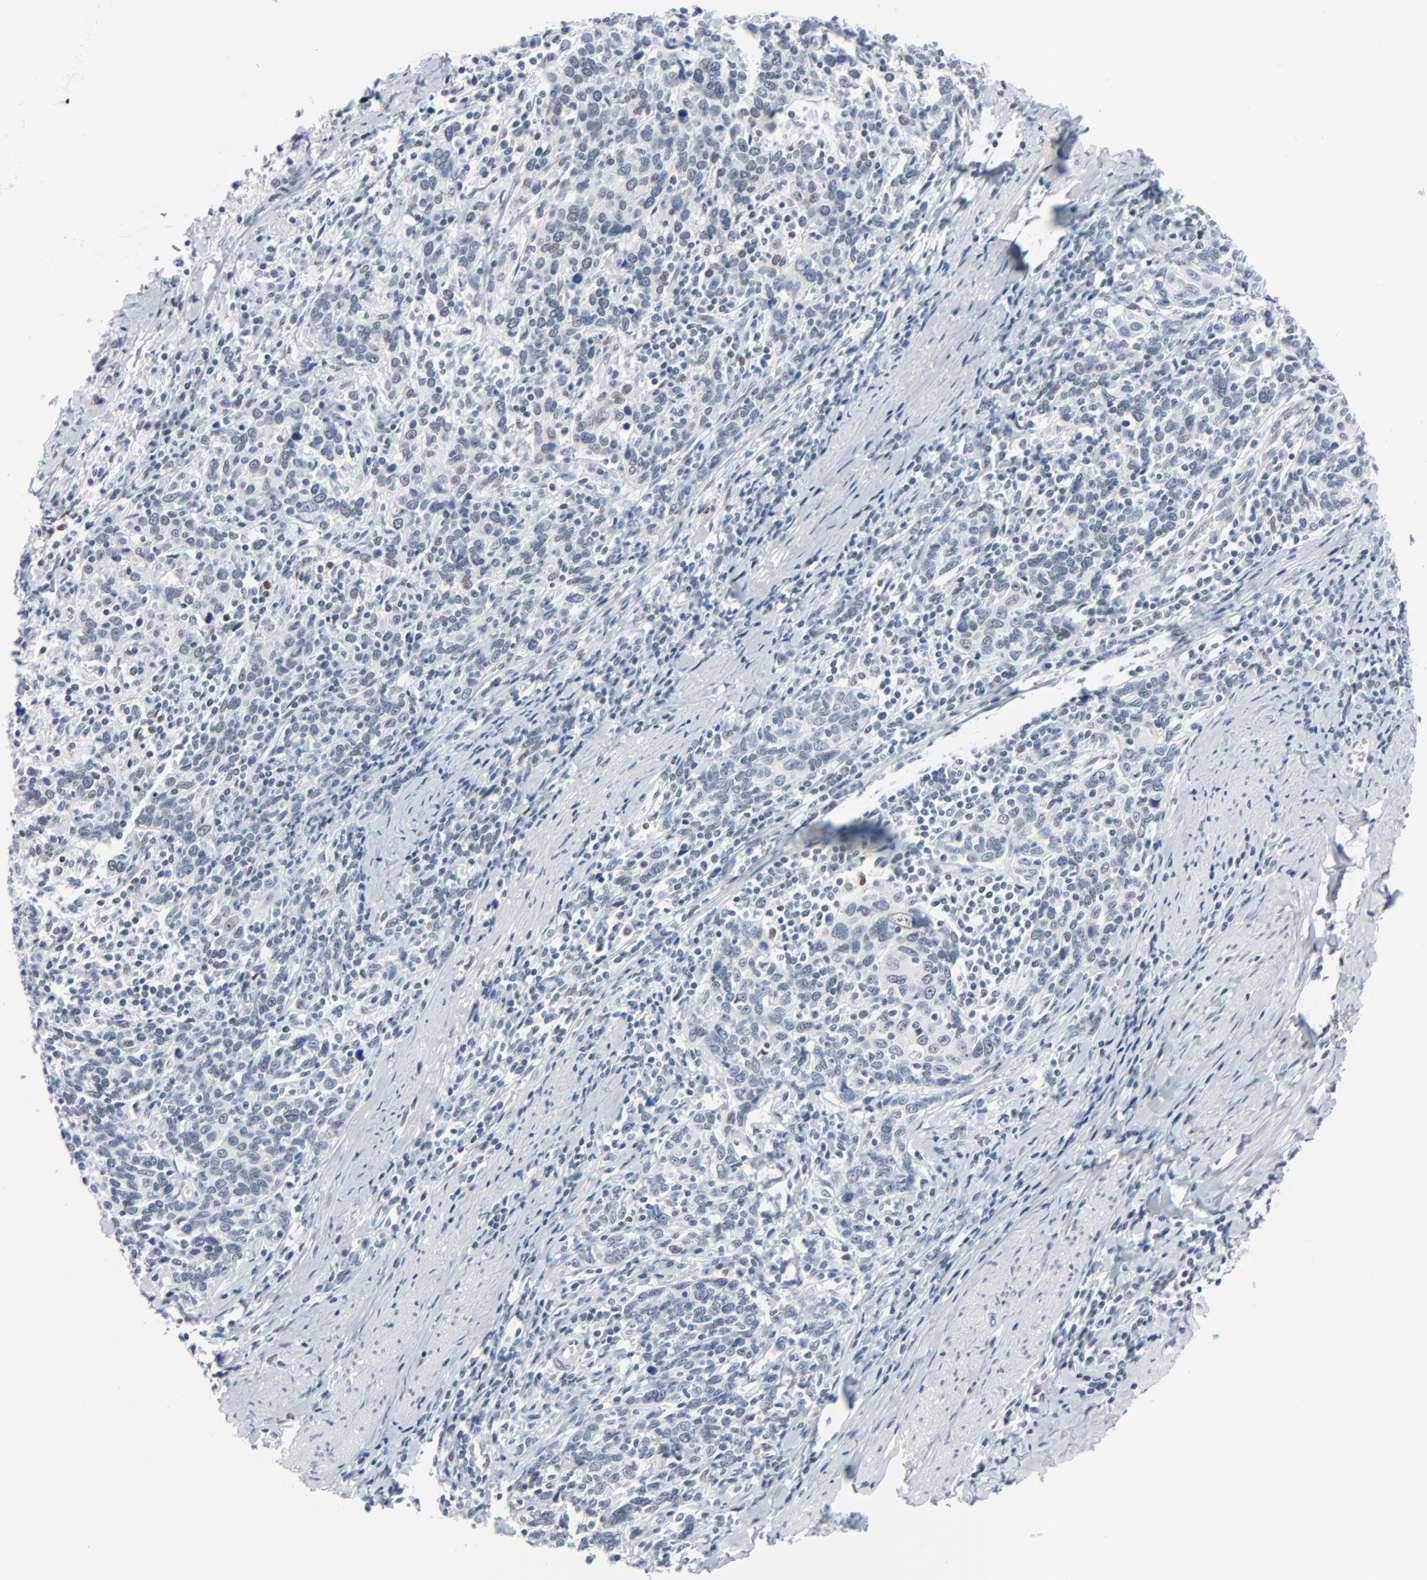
{"staining": {"intensity": "weak", "quantity": "<25%", "location": "nuclear"}, "tissue": "cervical cancer", "cell_type": "Tumor cells", "image_type": "cancer", "snomed": [{"axis": "morphology", "description": "Squamous cell carcinoma, NOS"}, {"axis": "topography", "description": "Cervix"}], "caption": "Micrograph shows no protein expression in tumor cells of cervical cancer (squamous cell carcinoma) tissue. (DAB immunohistochemistry, high magnification).", "gene": "SIRT1", "patient": {"sex": "female", "age": 41}}